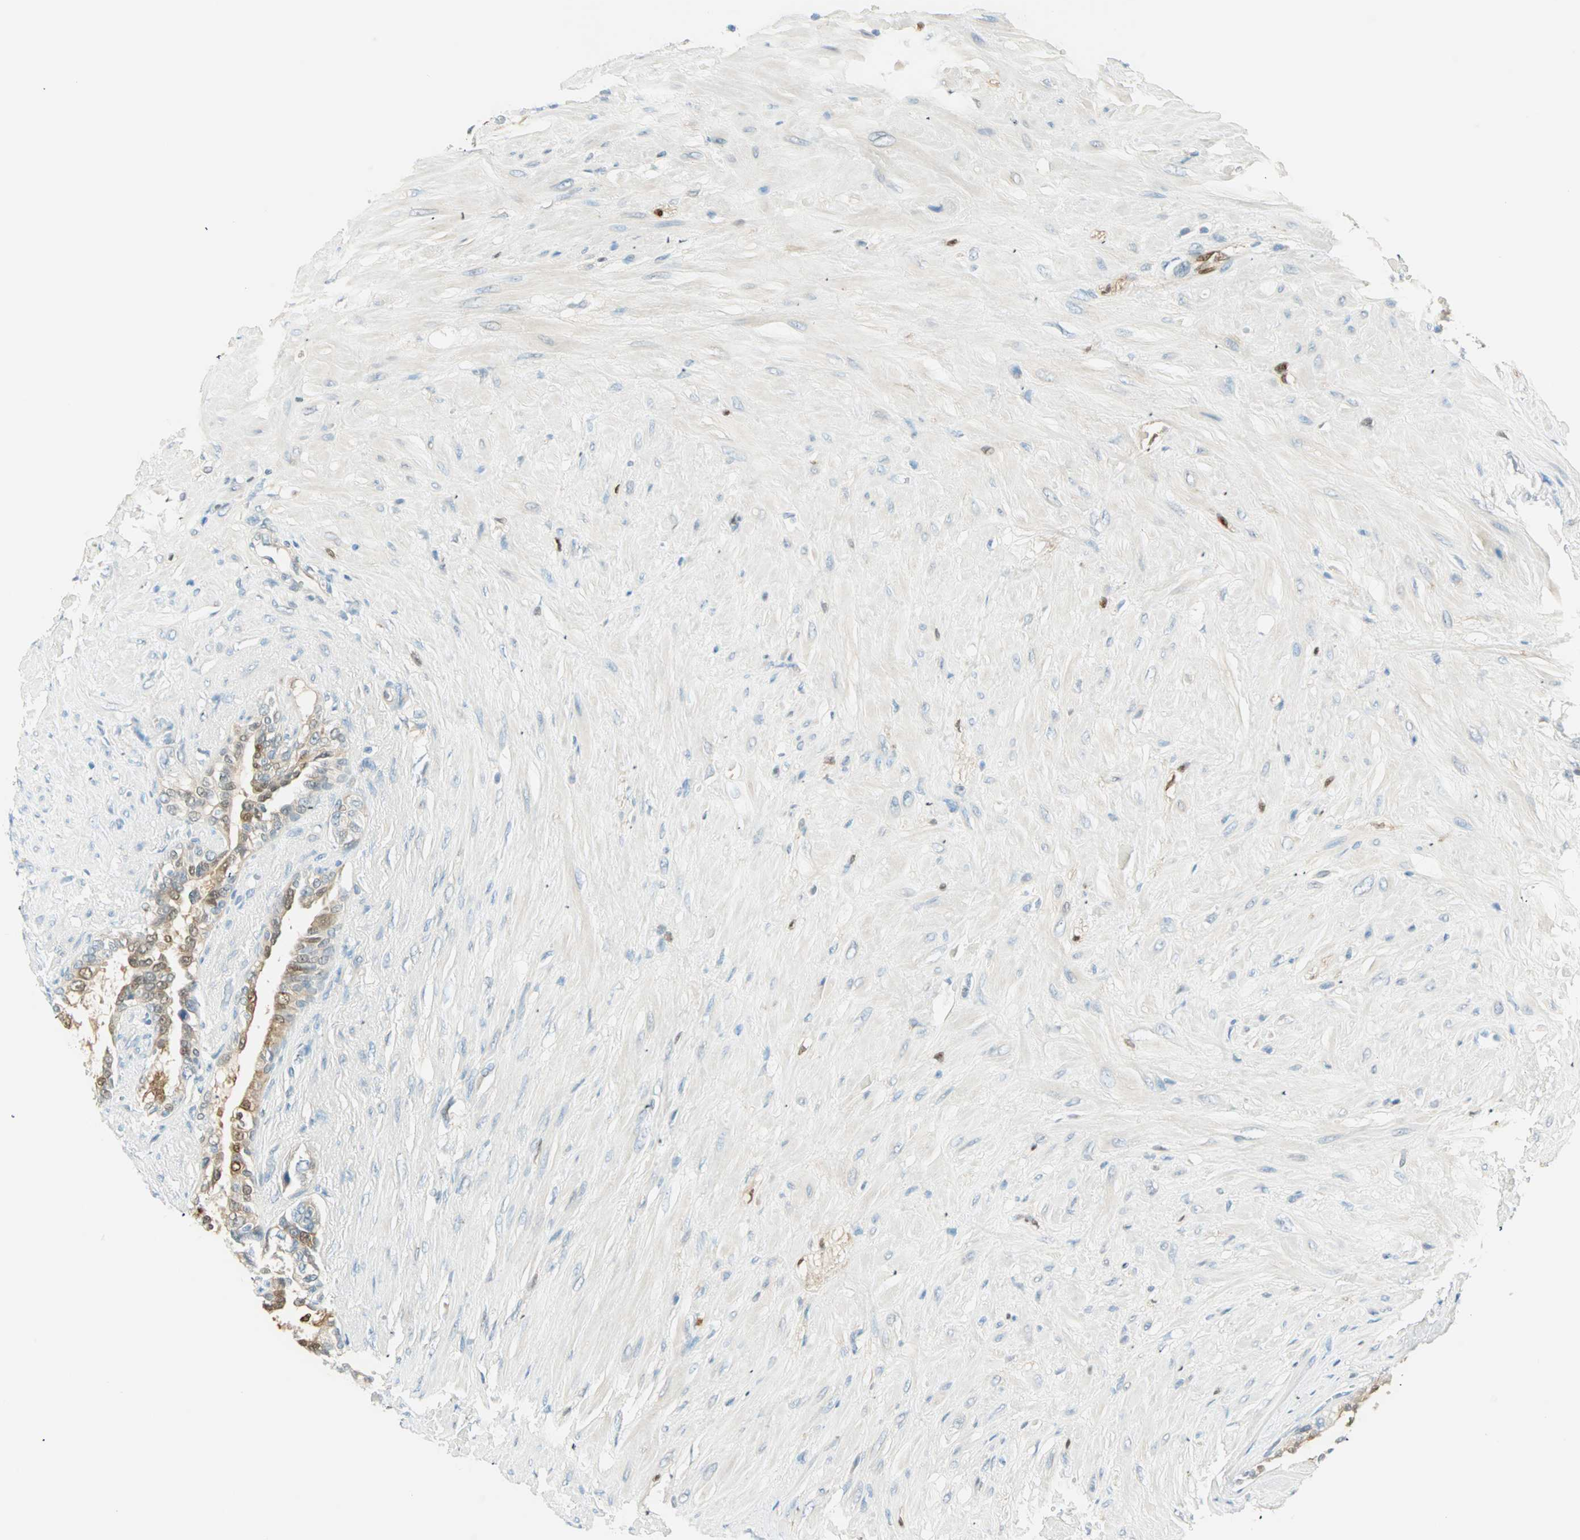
{"staining": {"intensity": "strong", "quantity": "<25%", "location": "cytoplasmic/membranous,nuclear"}, "tissue": "seminal vesicle", "cell_type": "Glandular cells", "image_type": "normal", "snomed": [{"axis": "morphology", "description": "Normal tissue, NOS"}, {"axis": "topography", "description": "Seminal veicle"}], "caption": "The image exhibits a brown stain indicating the presence of a protein in the cytoplasmic/membranous,nuclear of glandular cells in seminal vesicle. The protein of interest is stained brown, and the nuclei are stained in blue (DAB IHC with brightfield microscopy, high magnification).", "gene": "S100A1", "patient": {"sex": "male", "age": 61}}